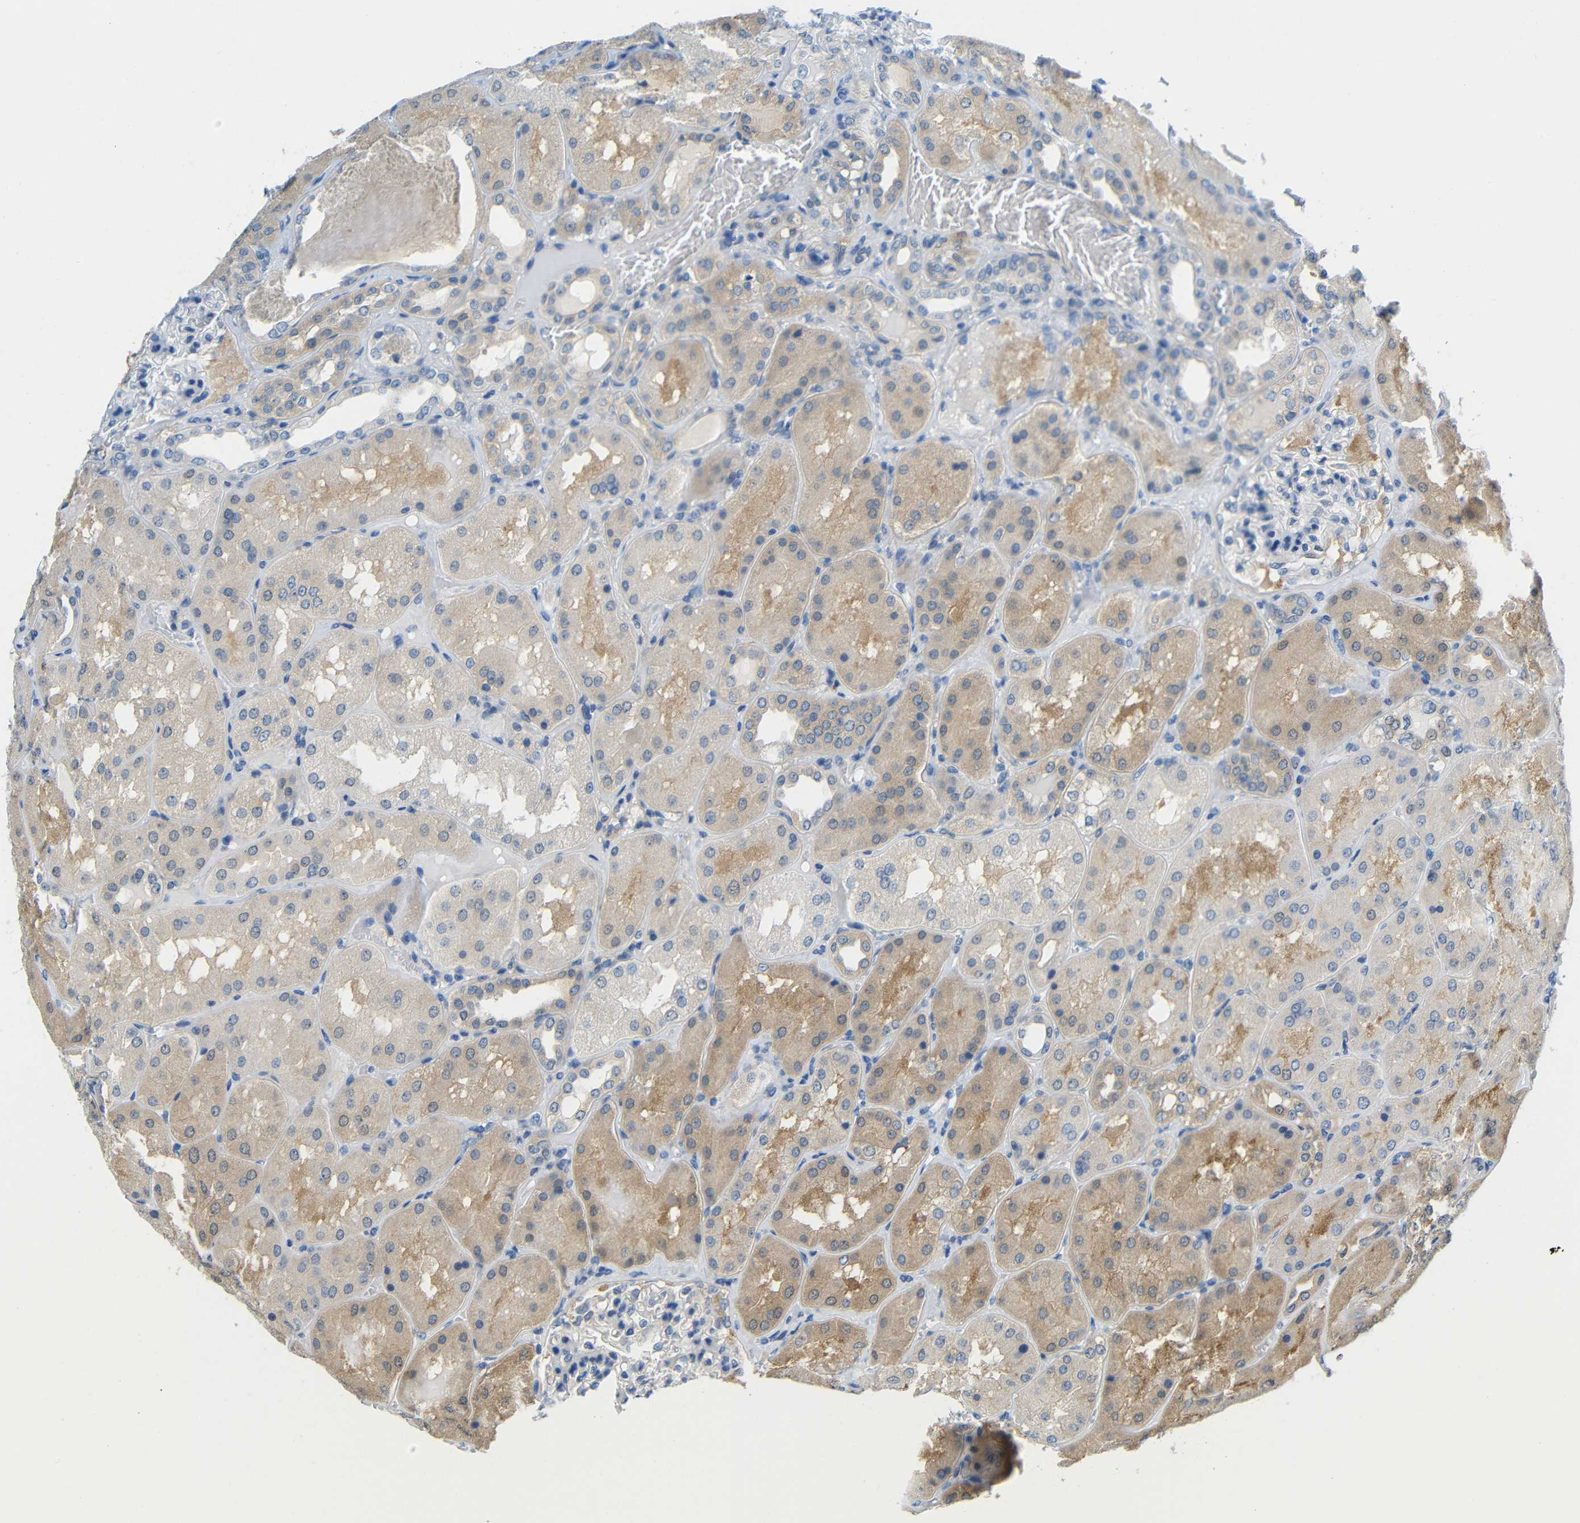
{"staining": {"intensity": "negative", "quantity": "none", "location": "none"}, "tissue": "kidney", "cell_type": "Cells in glomeruli", "image_type": "normal", "snomed": [{"axis": "morphology", "description": "Normal tissue, NOS"}, {"axis": "topography", "description": "Kidney"}], "caption": "This photomicrograph is of benign kidney stained with IHC to label a protein in brown with the nuclei are counter-stained blue. There is no positivity in cells in glomeruli.", "gene": "NEGR1", "patient": {"sex": "female", "age": 56}}